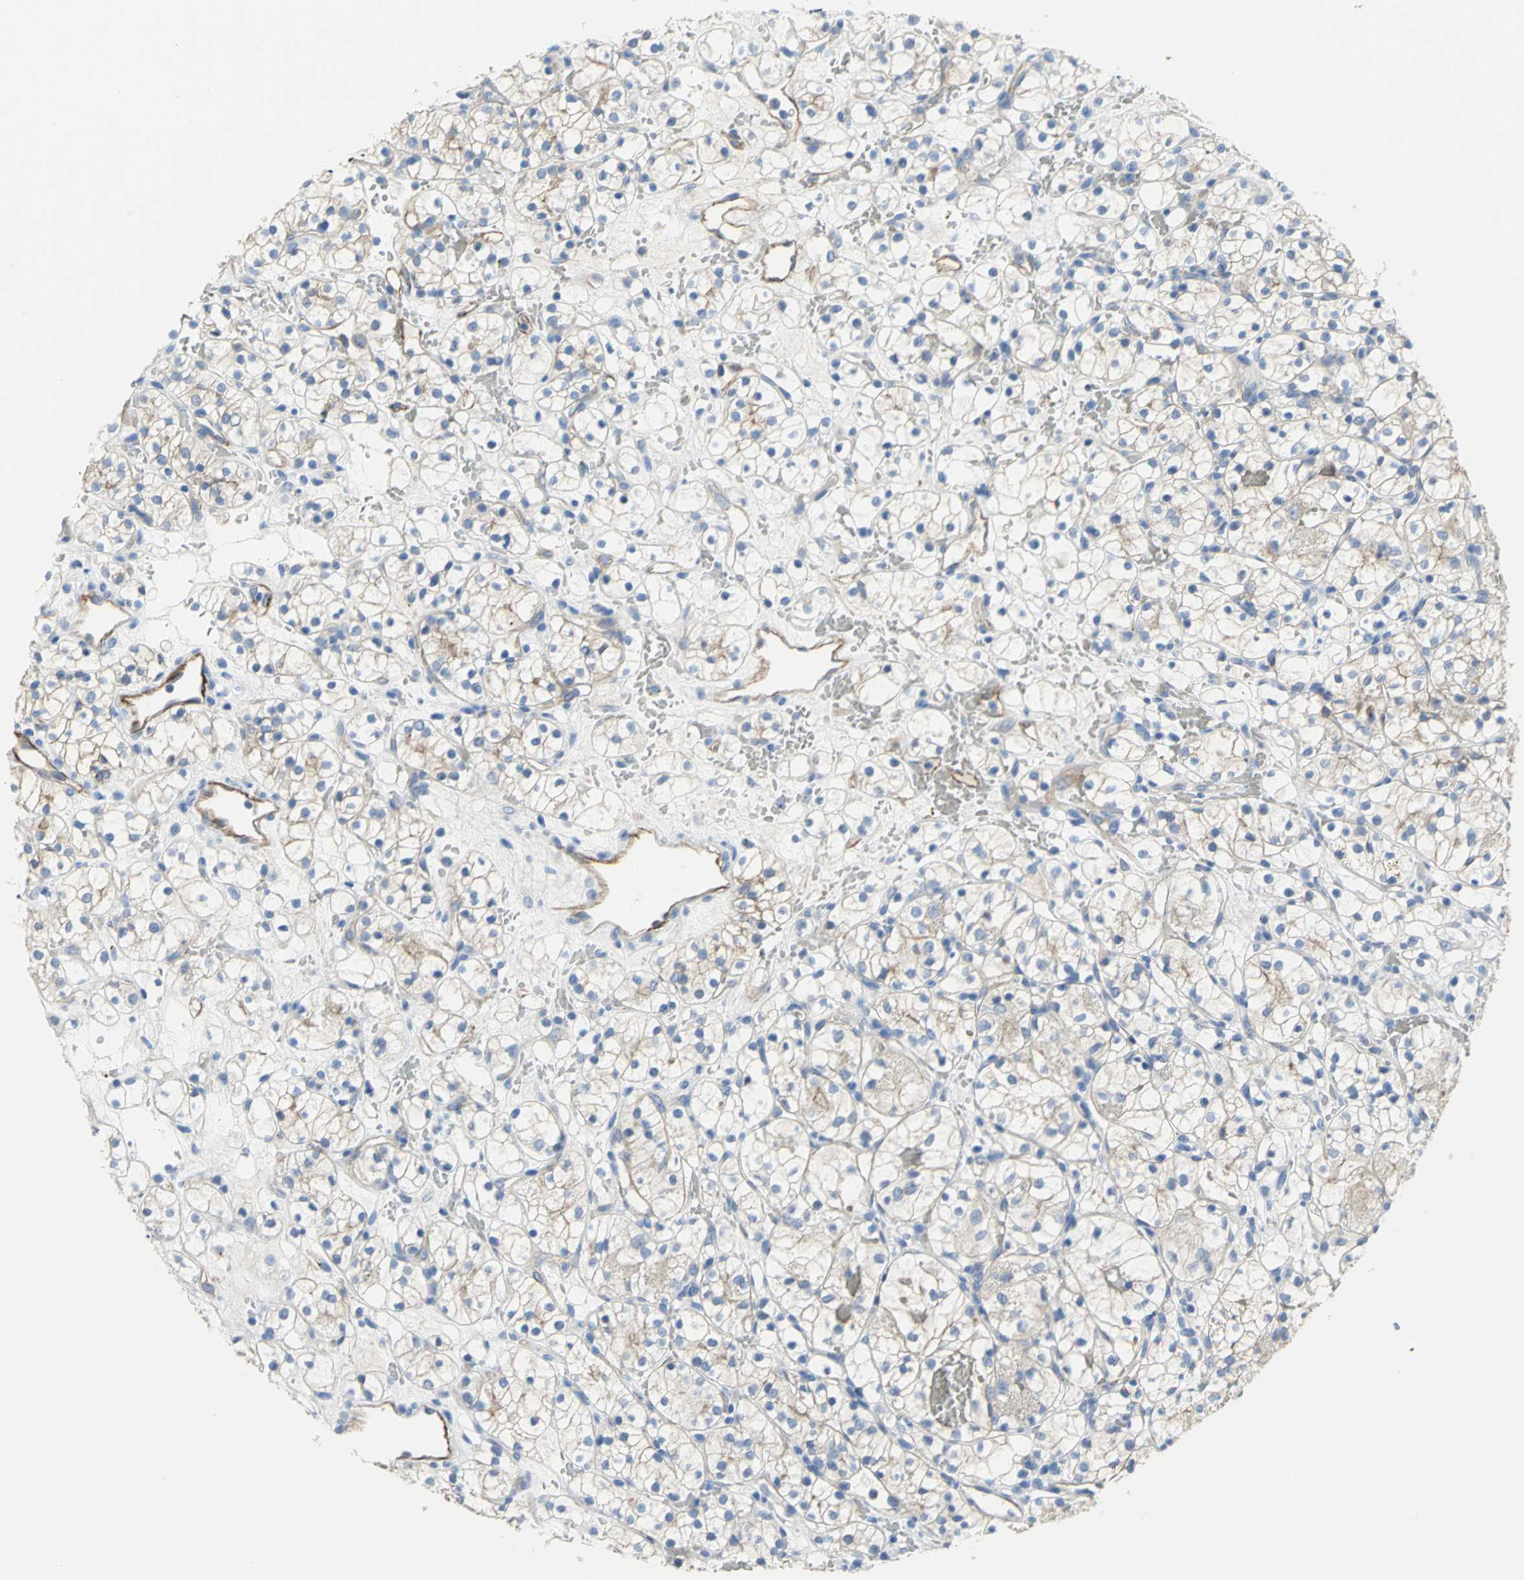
{"staining": {"intensity": "moderate", "quantity": "<25%", "location": "cytoplasmic/membranous"}, "tissue": "renal cancer", "cell_type": "Tumor cells", "image_type": "cancer", "snomed": [{"axis": "morphology", "description": "Adenocarcinoma, NOS"}, {"axis": "topography", "description": "Kidney"}], "caption": "Protein analysis of renal cancer (adenocarcinoma) tissue shows moderate cytoplasmic/membranous staining in approximately <25% of tumor cells.", "gene": "FLNB", "patient": {"sex": "female", "age": 60}}